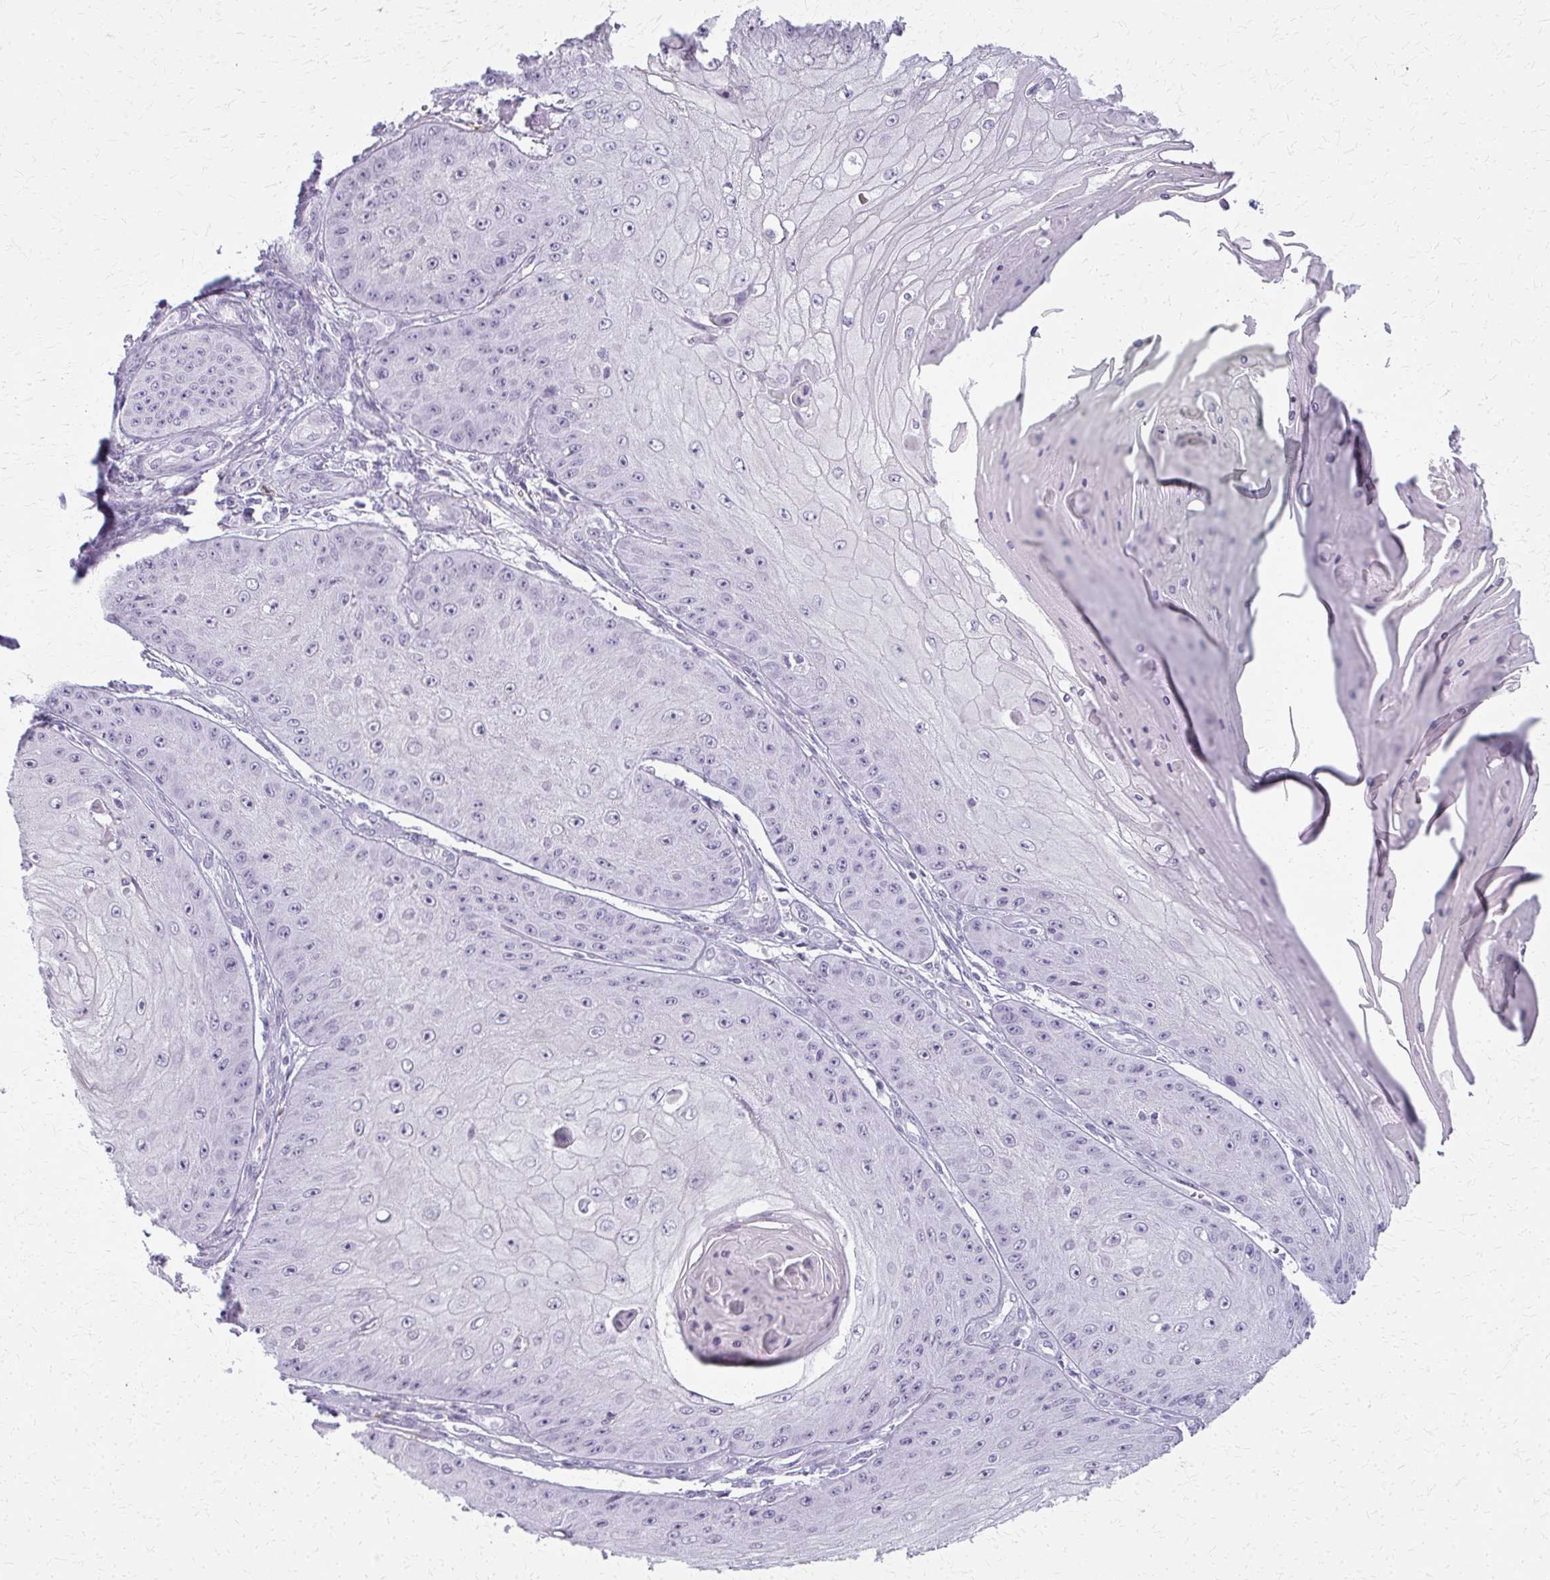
{"staining": {"intensity": "negative", "quantity": "none", "location": "none"}, "tissue": "skin cancer", "cell_type": "Tumor cells", "image_type": "cancer", "snomed": [{"axis": "morphology", "description": "Squamous cell carcinoma, NOS"}, {"axis": "topography", "description": "Skin"}], "caption": "Skin cancer stained for a protein using immunohistochemistry shows no positivity tumor cells.", "gene": "CA3", "patient": {"sex": "male", "age": 70}}